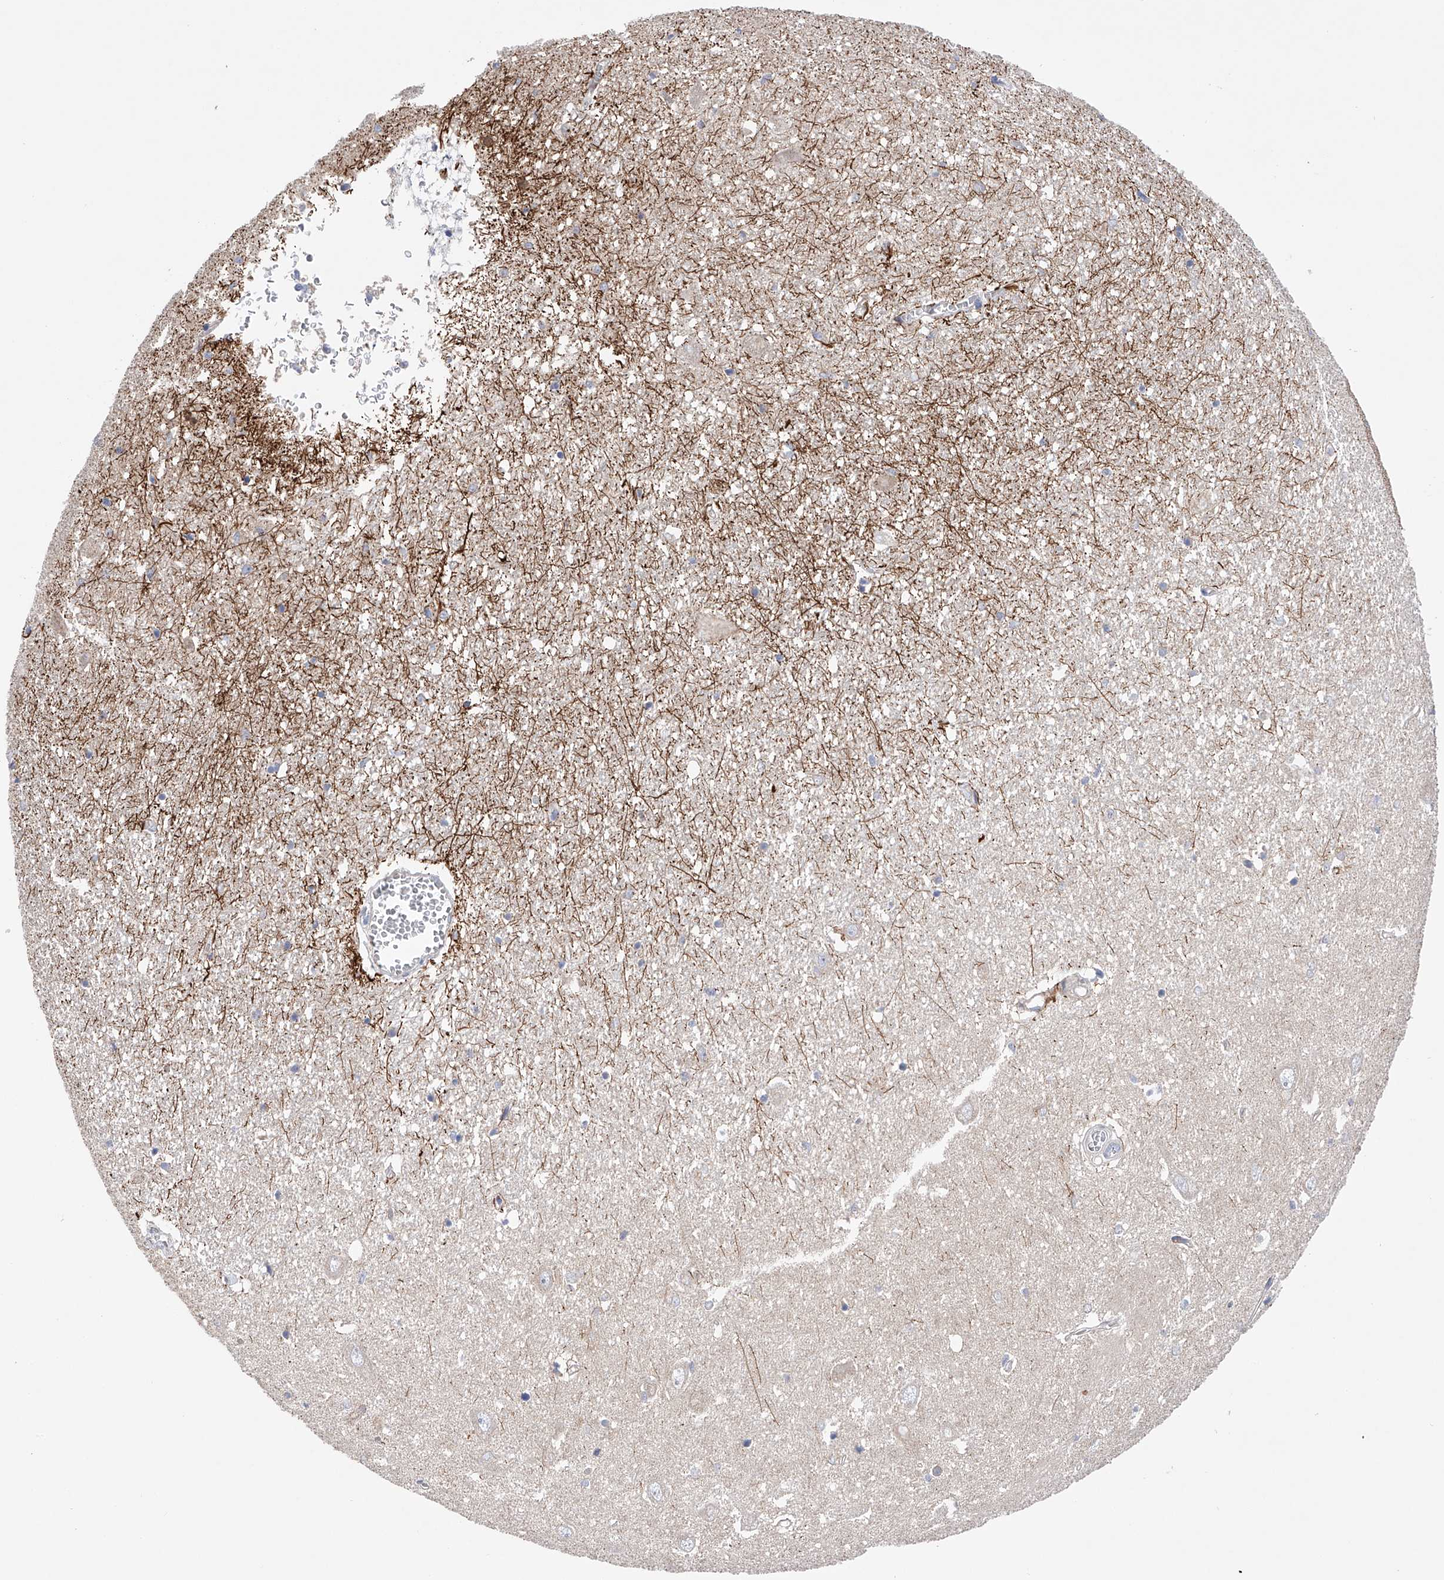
{"staining": {"intensity": "negative", "quantity": "none", "location": "none"}, "tissue": "hippocampus", "cell_type": "Glial cells", "image_type": "normal", "snomed": [{"axis": "morphology", "description": "Normal tissue, NOS"}, {"axis": "topography", "description": "Hippocampus"}], "caption": "Histopathology image shows no significant protein expression in glial cells of unremarkable hippocampus. The staining was performed using DAB (3,3'-diaminobenzidine) to visualize the protein expression in brown, while the nuclei were stained in blue with hematoxylin (Magnification: 20x).", "gene": "MLYCD", "patient": {"sex": "female", "age": 64}}